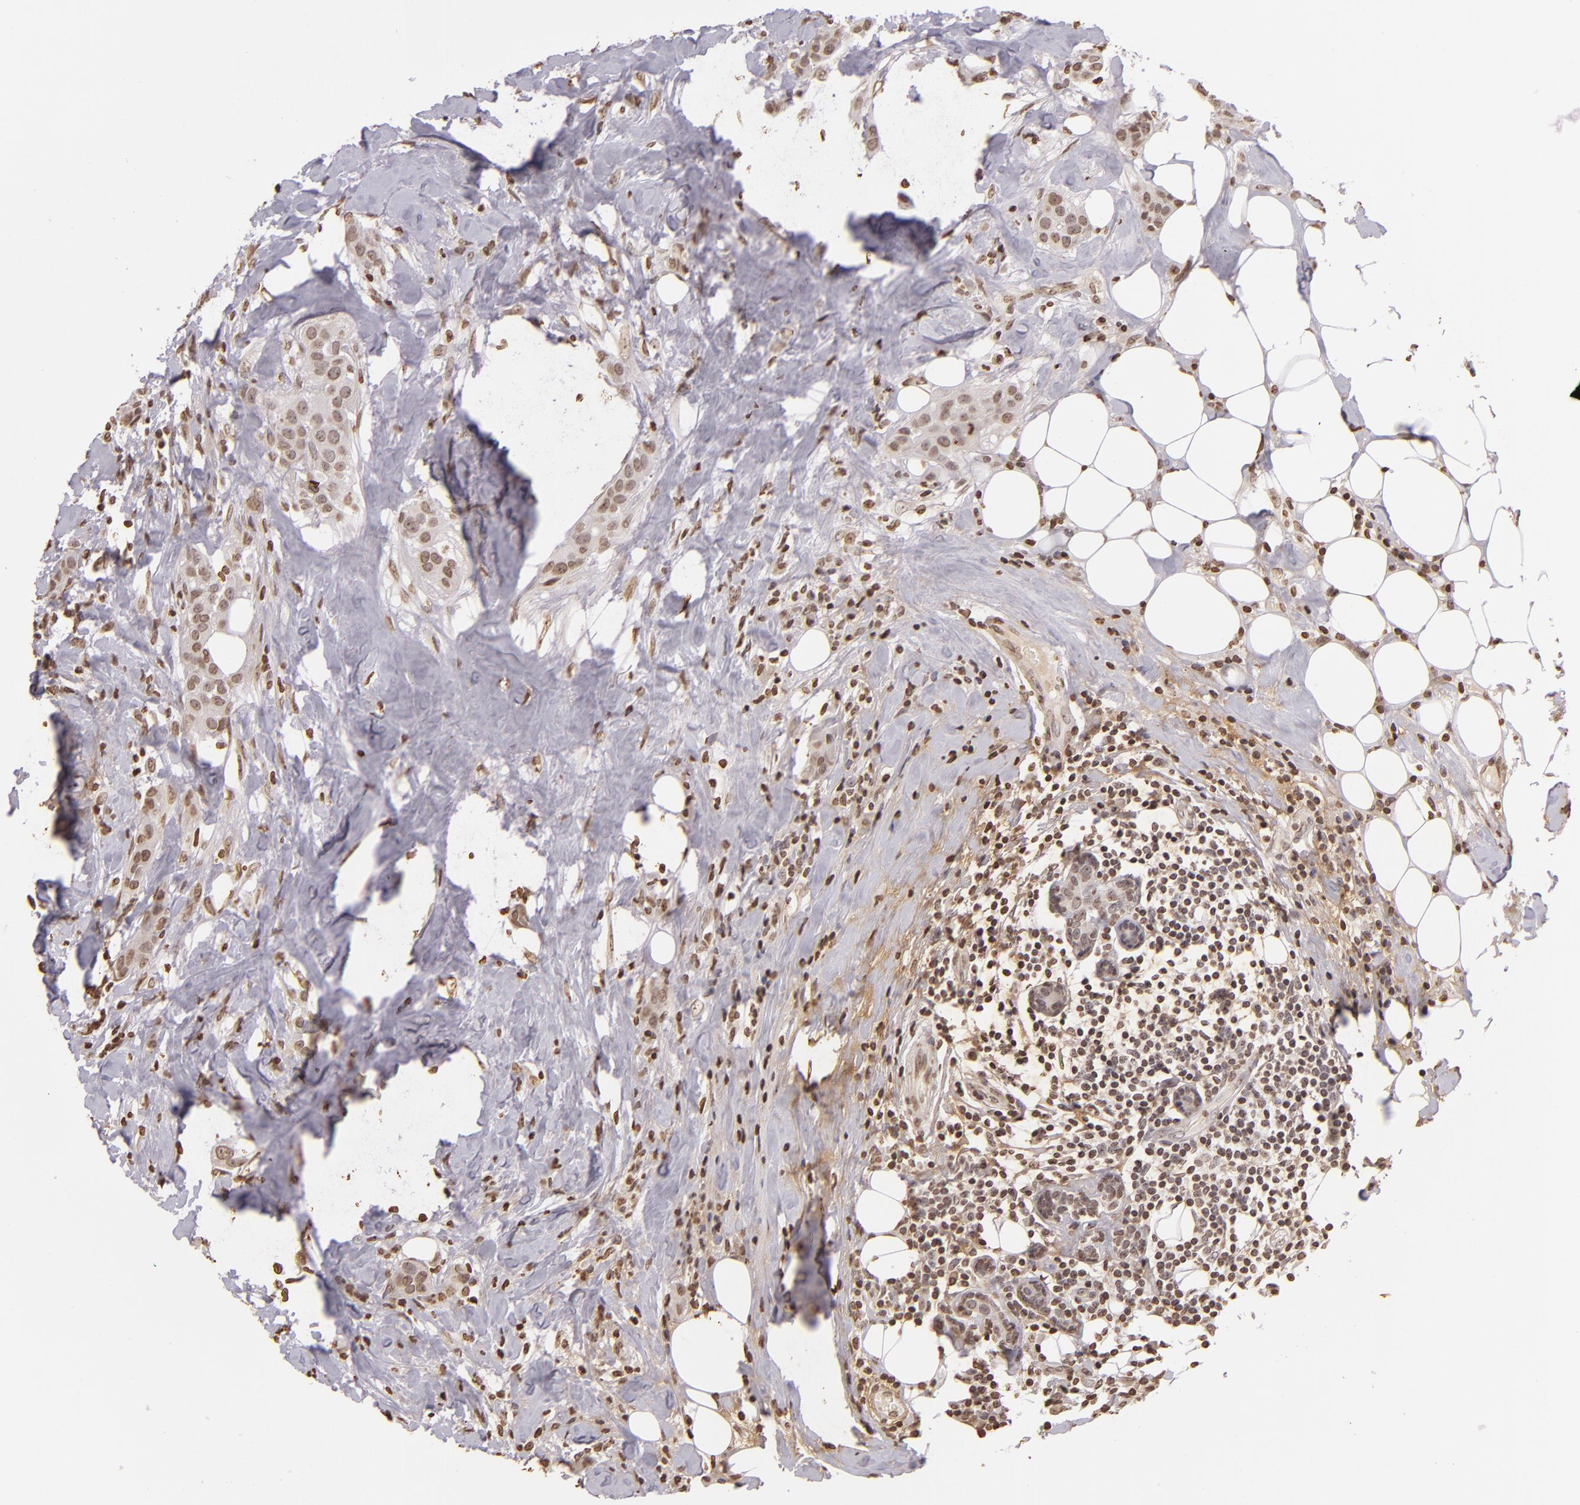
{"staining": {"intensity": "weak", "quantity": ">75%", "location": "nuclear"}, "tissue": "breast cancer", "cell_type": "Tumor cells", "image_type": "cancer", "snomed": [{"axis": "morphology", "description": "Duct carcinoma"}, {"axis": "topography", "description": "Breast"}], "caption": "The image displays a brown stain indicating the presence of a protein in the nuclear of tumor cells in breast cancer.", "gene": "THRB", "patient": {"sex": "female", "age": 45}}